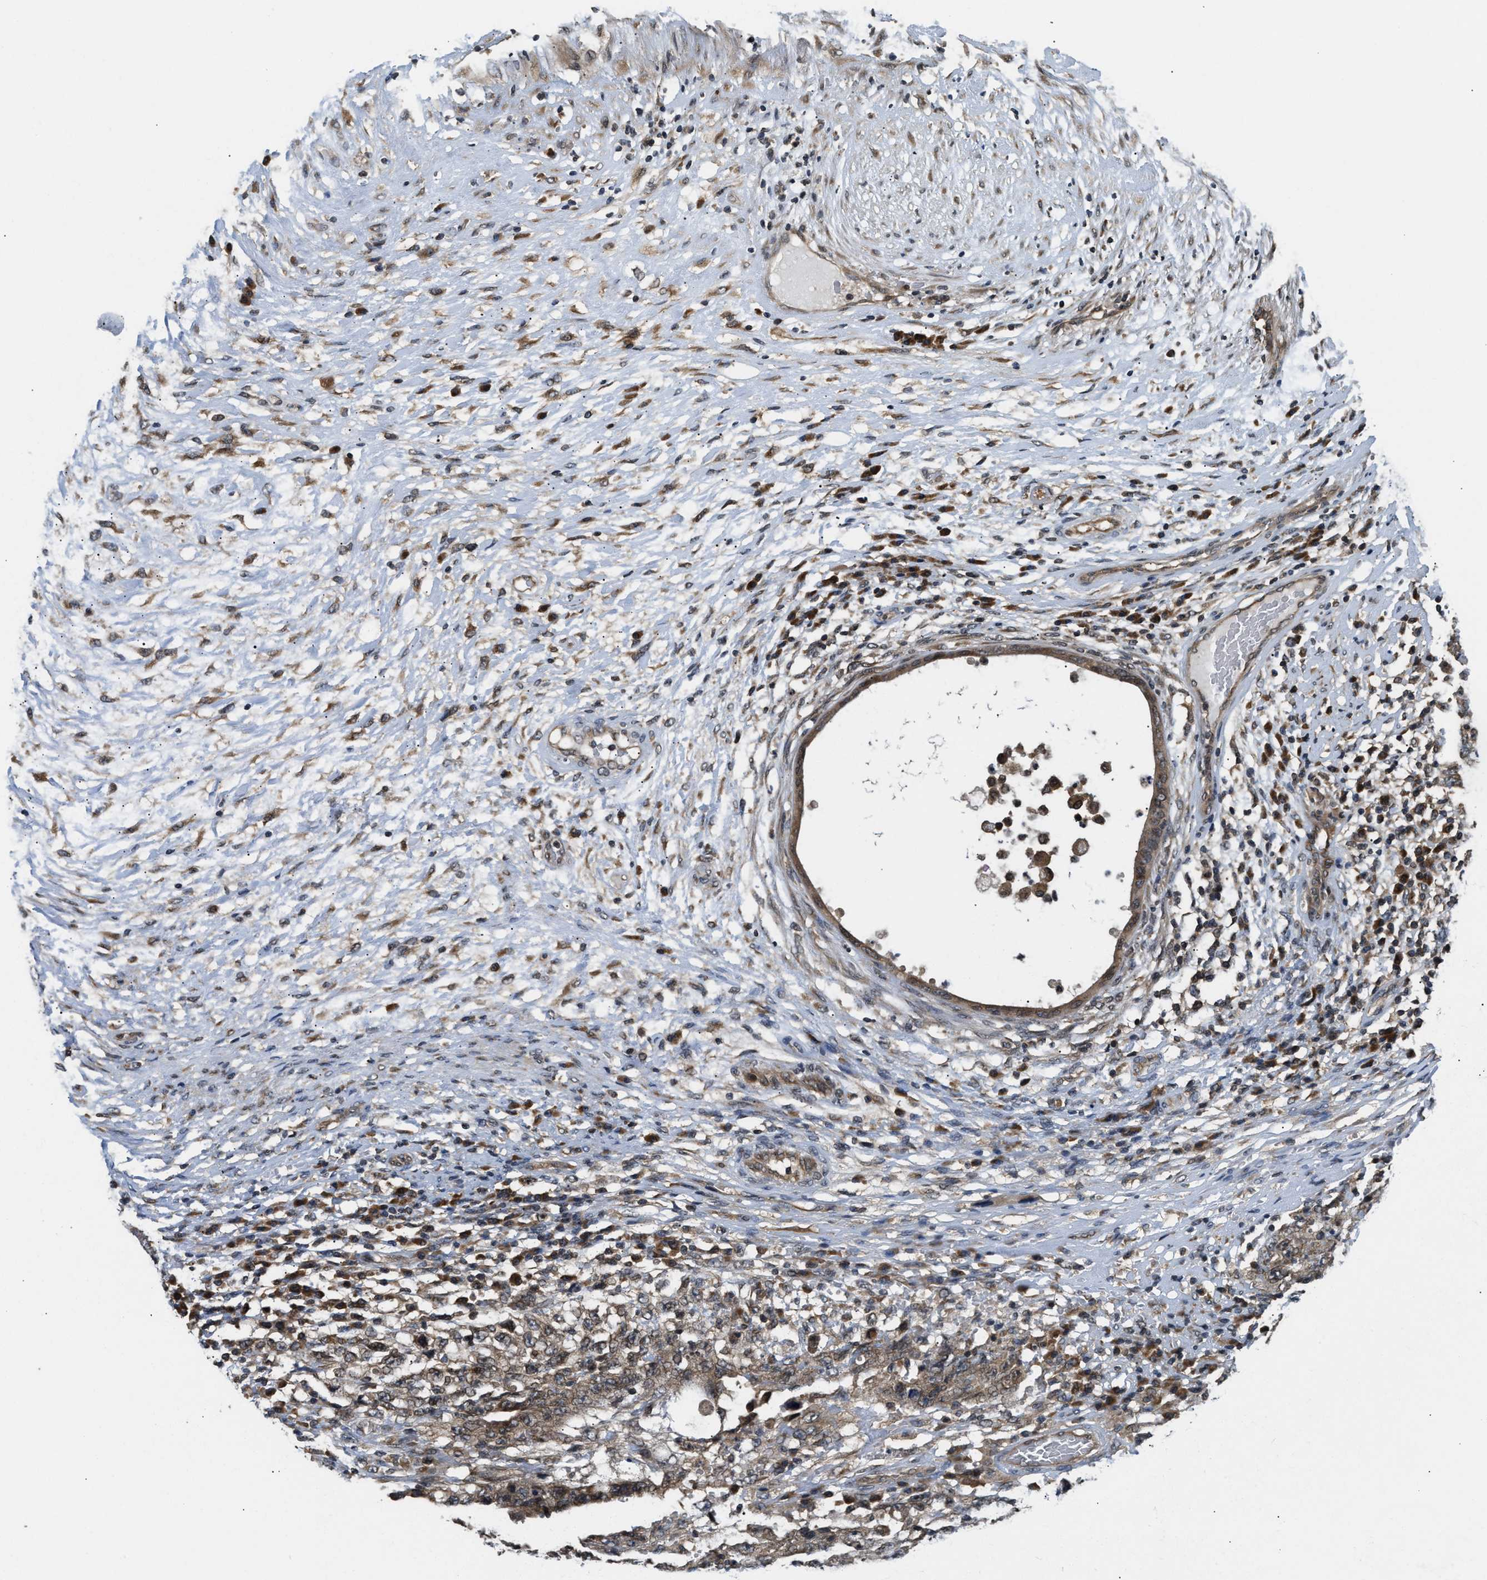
{"staining": {"intensity": "moderate", "quantity": ">75%", "location": "cytoplasmic/membranous"}, "tissue": "testis cancer", "cell_type": "Tumor cells", "image_type": "cancer", "snomed": [{"axis": "morphology", "description": "Carcinoma, Embryonal, NOS"}, {"axis": "topography", "description": "Testis"}], "caption": "Moderate cytoplasmic/membranous protein positivity is appreciated in approximately >75% of tumor cells in embryonal carcinoma (testis). Using DAB (3,3'-diaminobenzidine) (brown) and hematoxylin (blue) stains, captured at high magnification using brightfield microscopy.", "gene": "RAB29", "patient": {"sex": "male", "age": 26}}